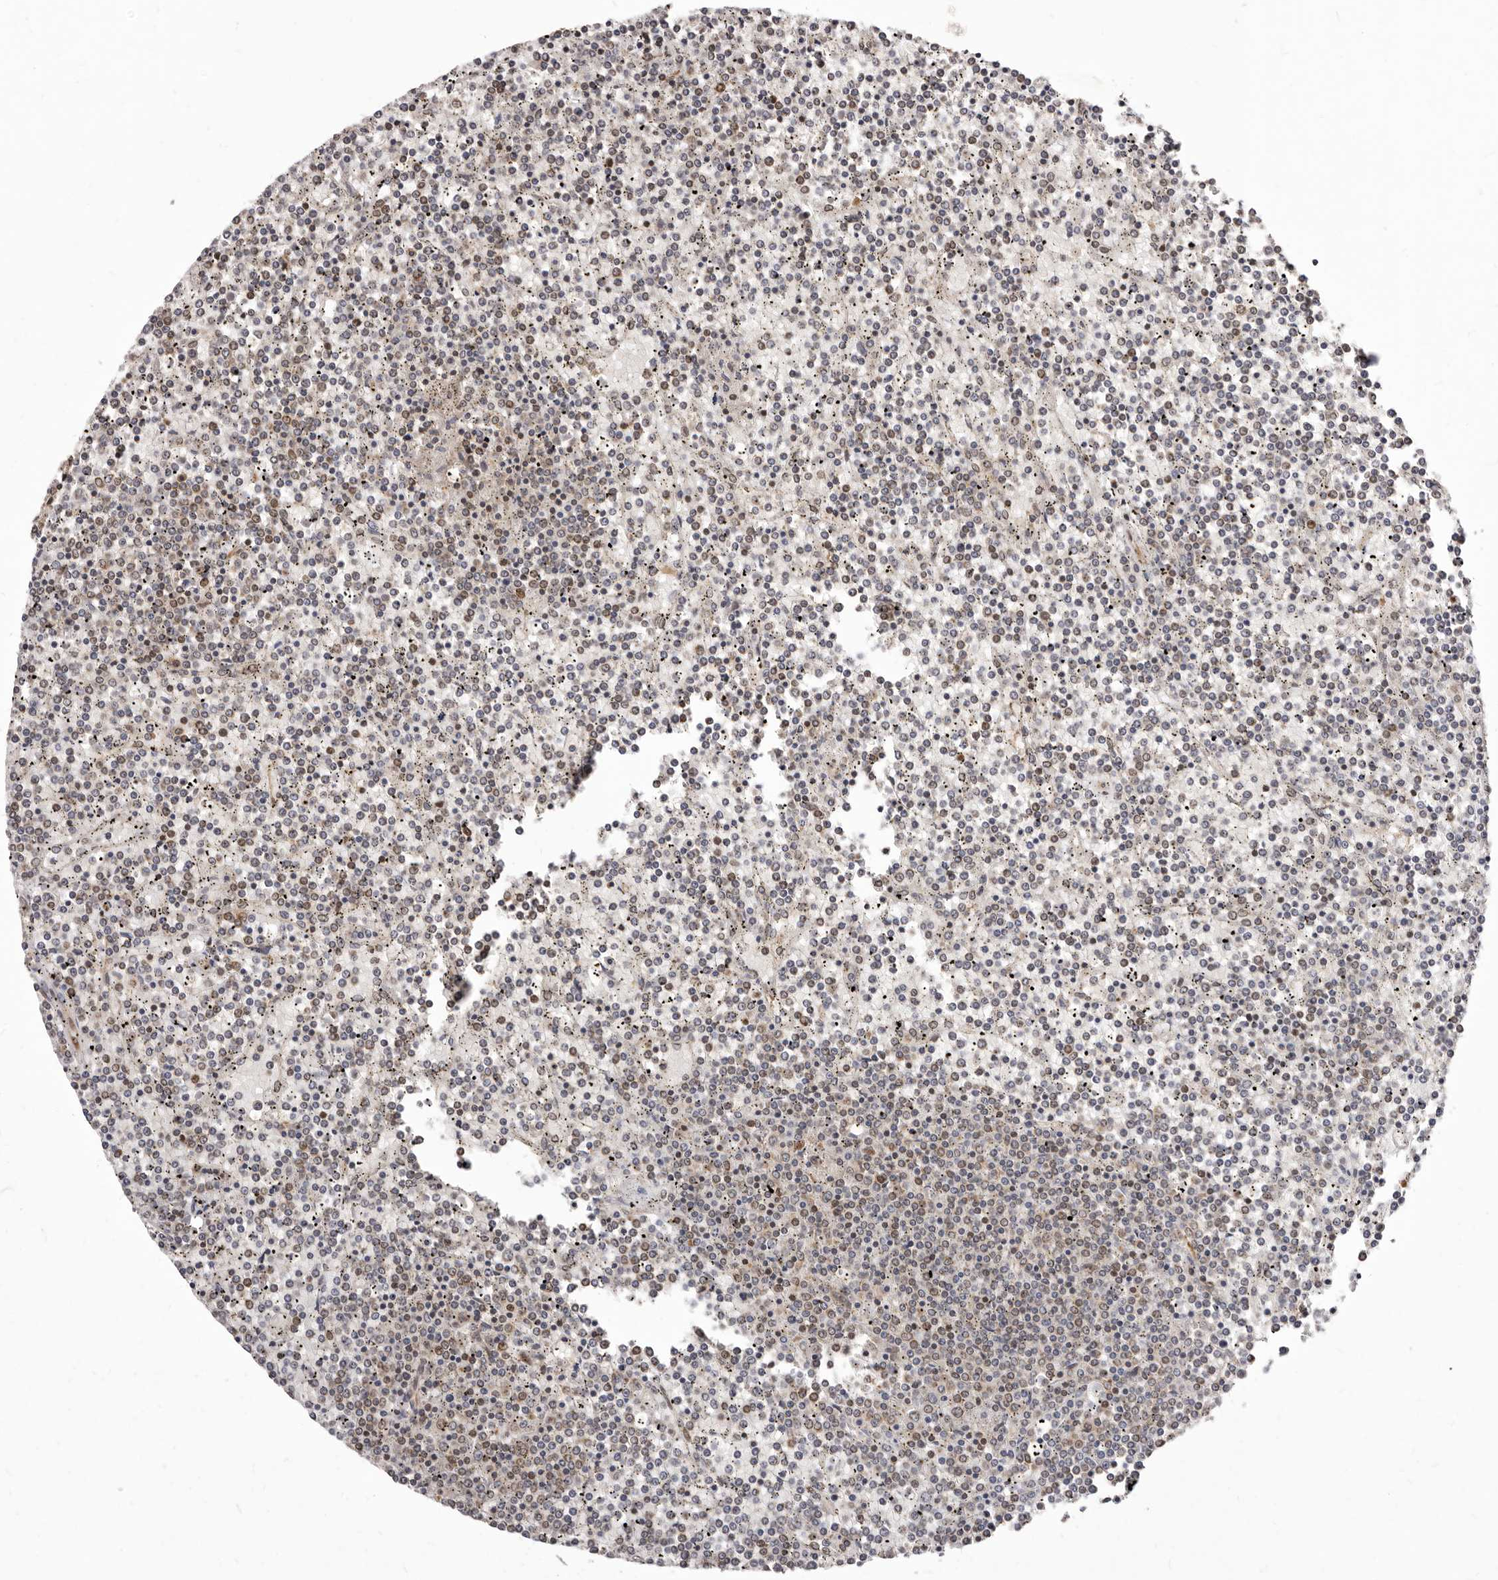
{"staining": {"intensity": "weak", "quantity": "25%-75%", "location": "nuclear"}, "tissue": "lymphoma", "cell_type": "Tumor cells", "image_type": "cancer", "snomed": [{"axis": "morphology", "description": "Malignant lymphoma, non-Hodgkin's type, Low grade"}, {"axis": "topography", "description": "Spleen"}], "caption": "The image displays immunohistochemical staining of malignant lymphoma, non-Hodgkin's type (low-grade). There is weak nuclear positivity is present in about 25%-75% of tumor cells.", "gene": "GLRX3", "patient": {"sex": "female", "age": 19}}